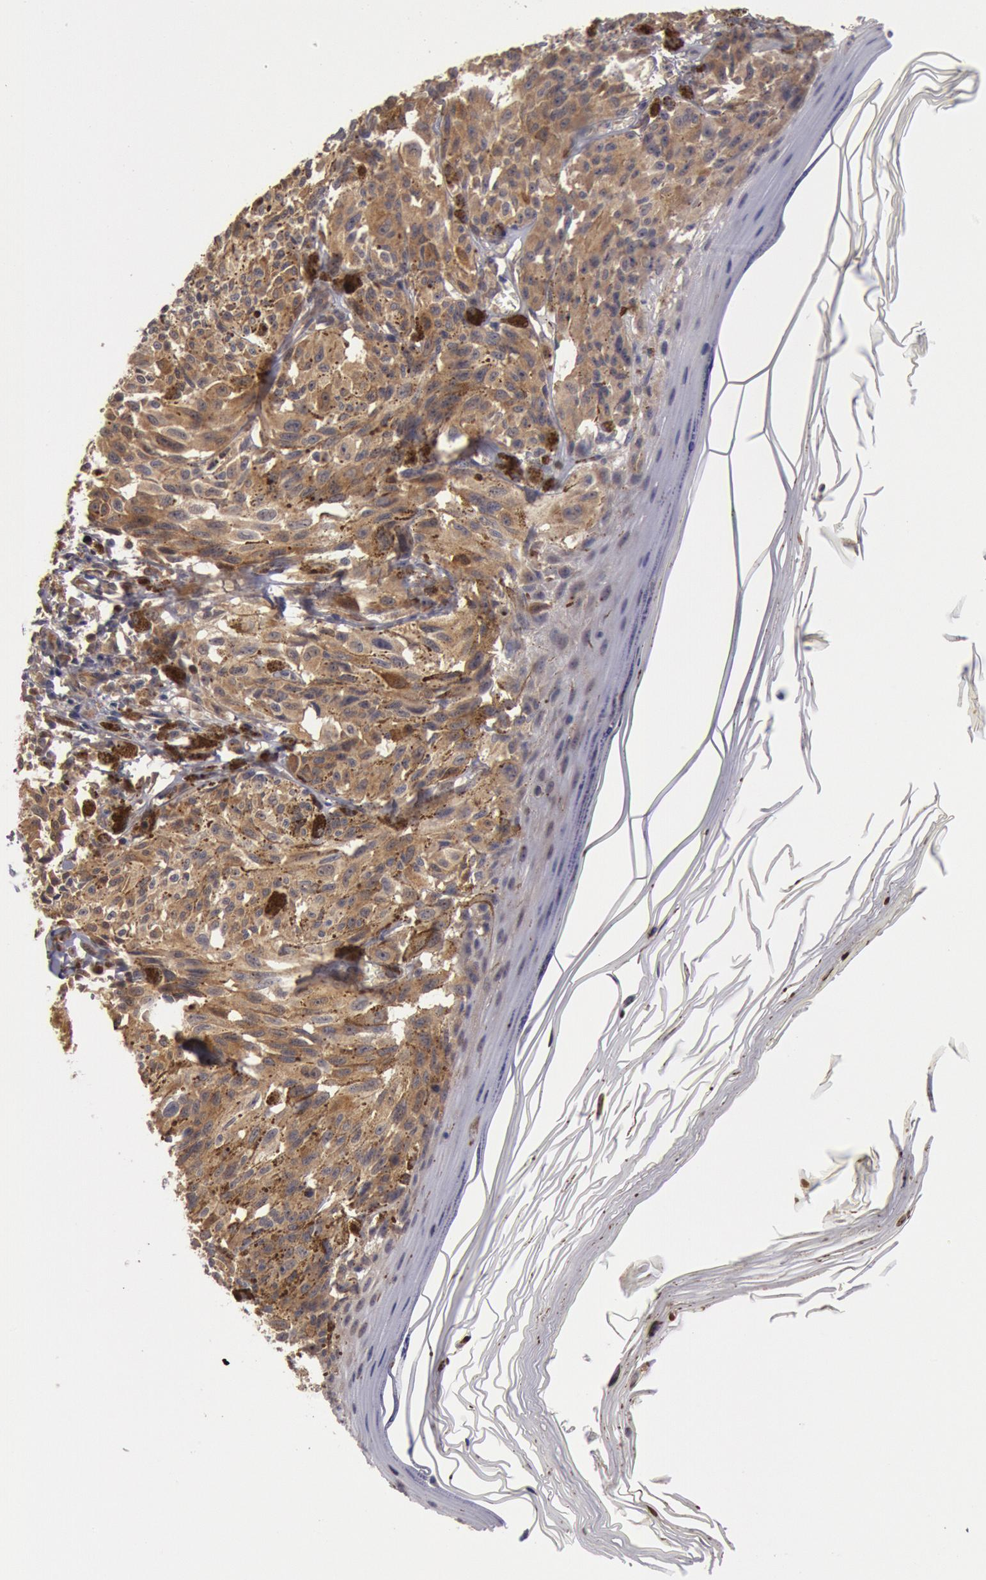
{"staining": {"intensity": "moderate", "quantity": ">75%", "location": "cytoplasmic/membranous"}, "tissue": "melanoma", "cell_type": "Tumor cells", "image_type": "cancer", "snomed": [{"axis": "morphology", "description": "Malignant melanoma, NOS"}, {"axis": "topography", "description": "Skin"}], "caption": "Brown immunohistochemical staining in human melanoma reveals moderate cytoplasmic/membranous expression in approximately >75% of tumor cells.", "gene": "DNAJA1", "patient": {"sex": "female", "age": 72}}